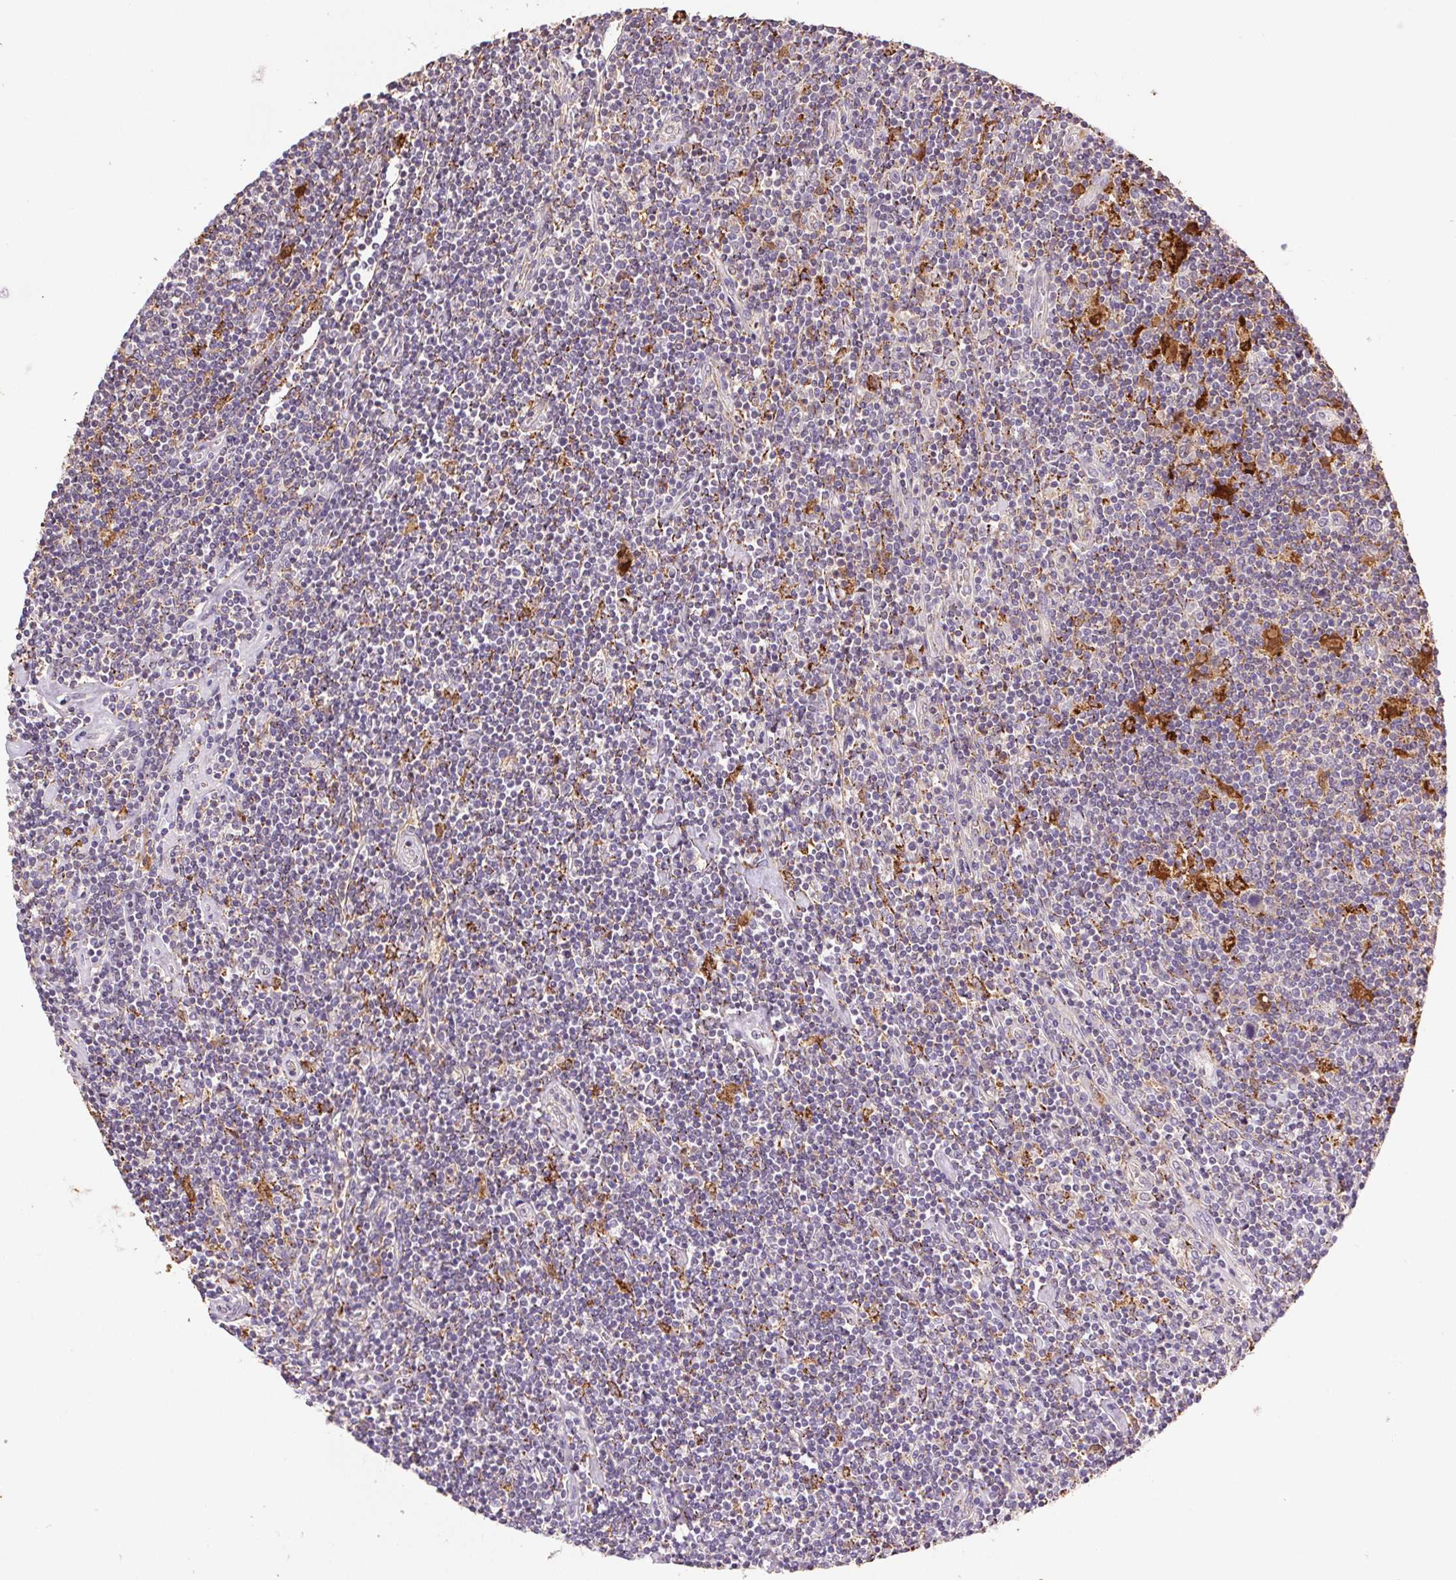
{"staining": {"intensity": "negative", "quantity": "none", "location": "none"}, "tissue": "lymphoma", "cell_type": "Tumor cells", "image_type": "cancer", "snomed": [{"axis": "morphology", "description": "Hodgkin's disease, NOS"}, {"axis": "topography", "description": "Lymph node"}], "caption": "This is an immunohistochemistry (IHC) micrograph of lymphoma. There is no staining in tumor cells.", "gene": "FNBP1L", "patient": {"sex": "male", "age": 40}}